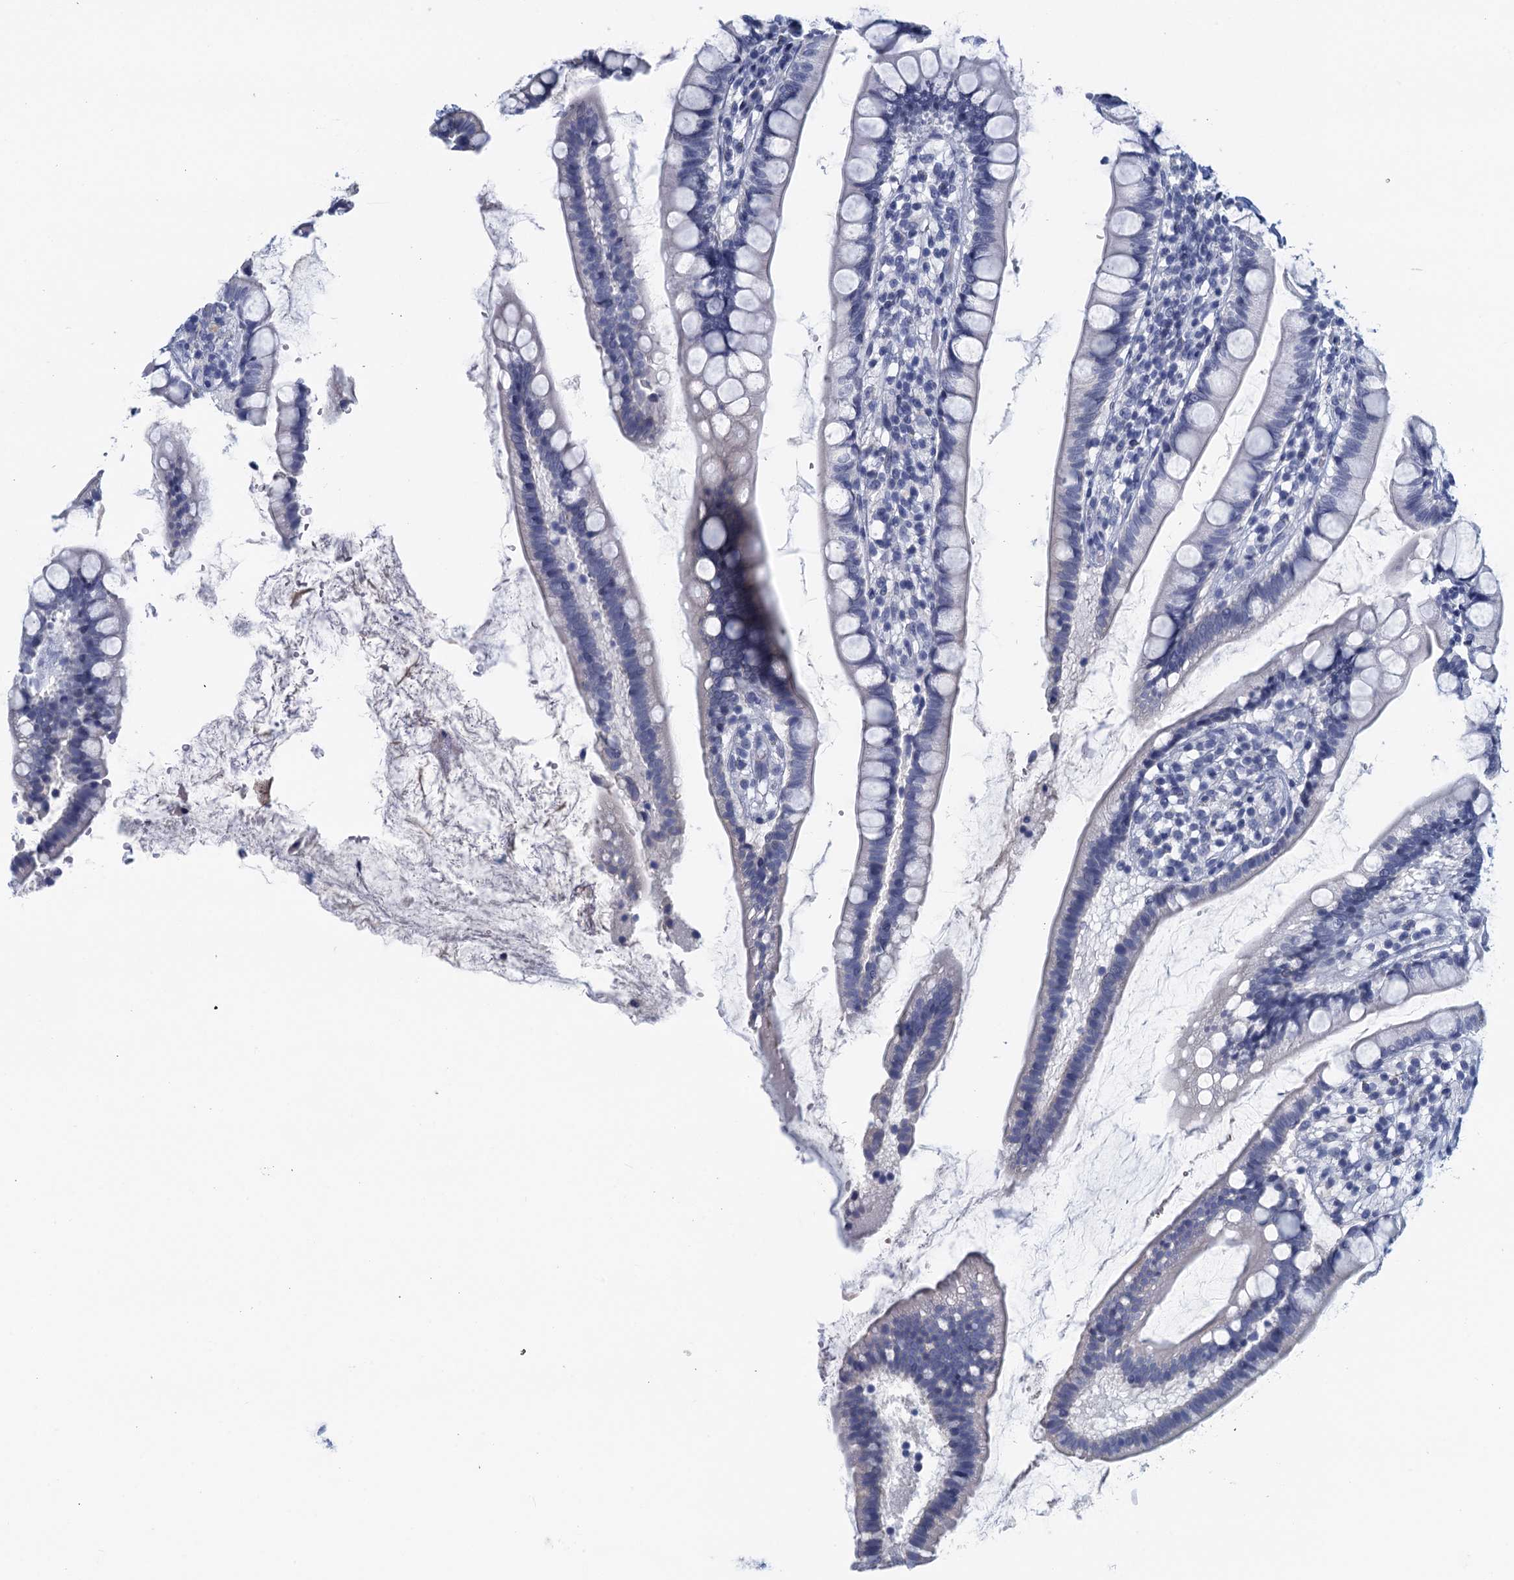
{"staining": {"intensity": "negative", "quantity": "none", "location": "none"}, "tissue": "small intestine", "cell_type": "Glandular cells", "image_type": "normal", "snomed": [{"axis": "morphology", "description": "Normal tissue, NOS"}, {"axis": "topography", "description": "Small intestine"}], "caption": "Immunohistochemical staining of unremarkable human small intestine shows no significant positivity in glandular cells.", "gene": "CYP51A1", "patient": {"sex": "female", "age": 84}}